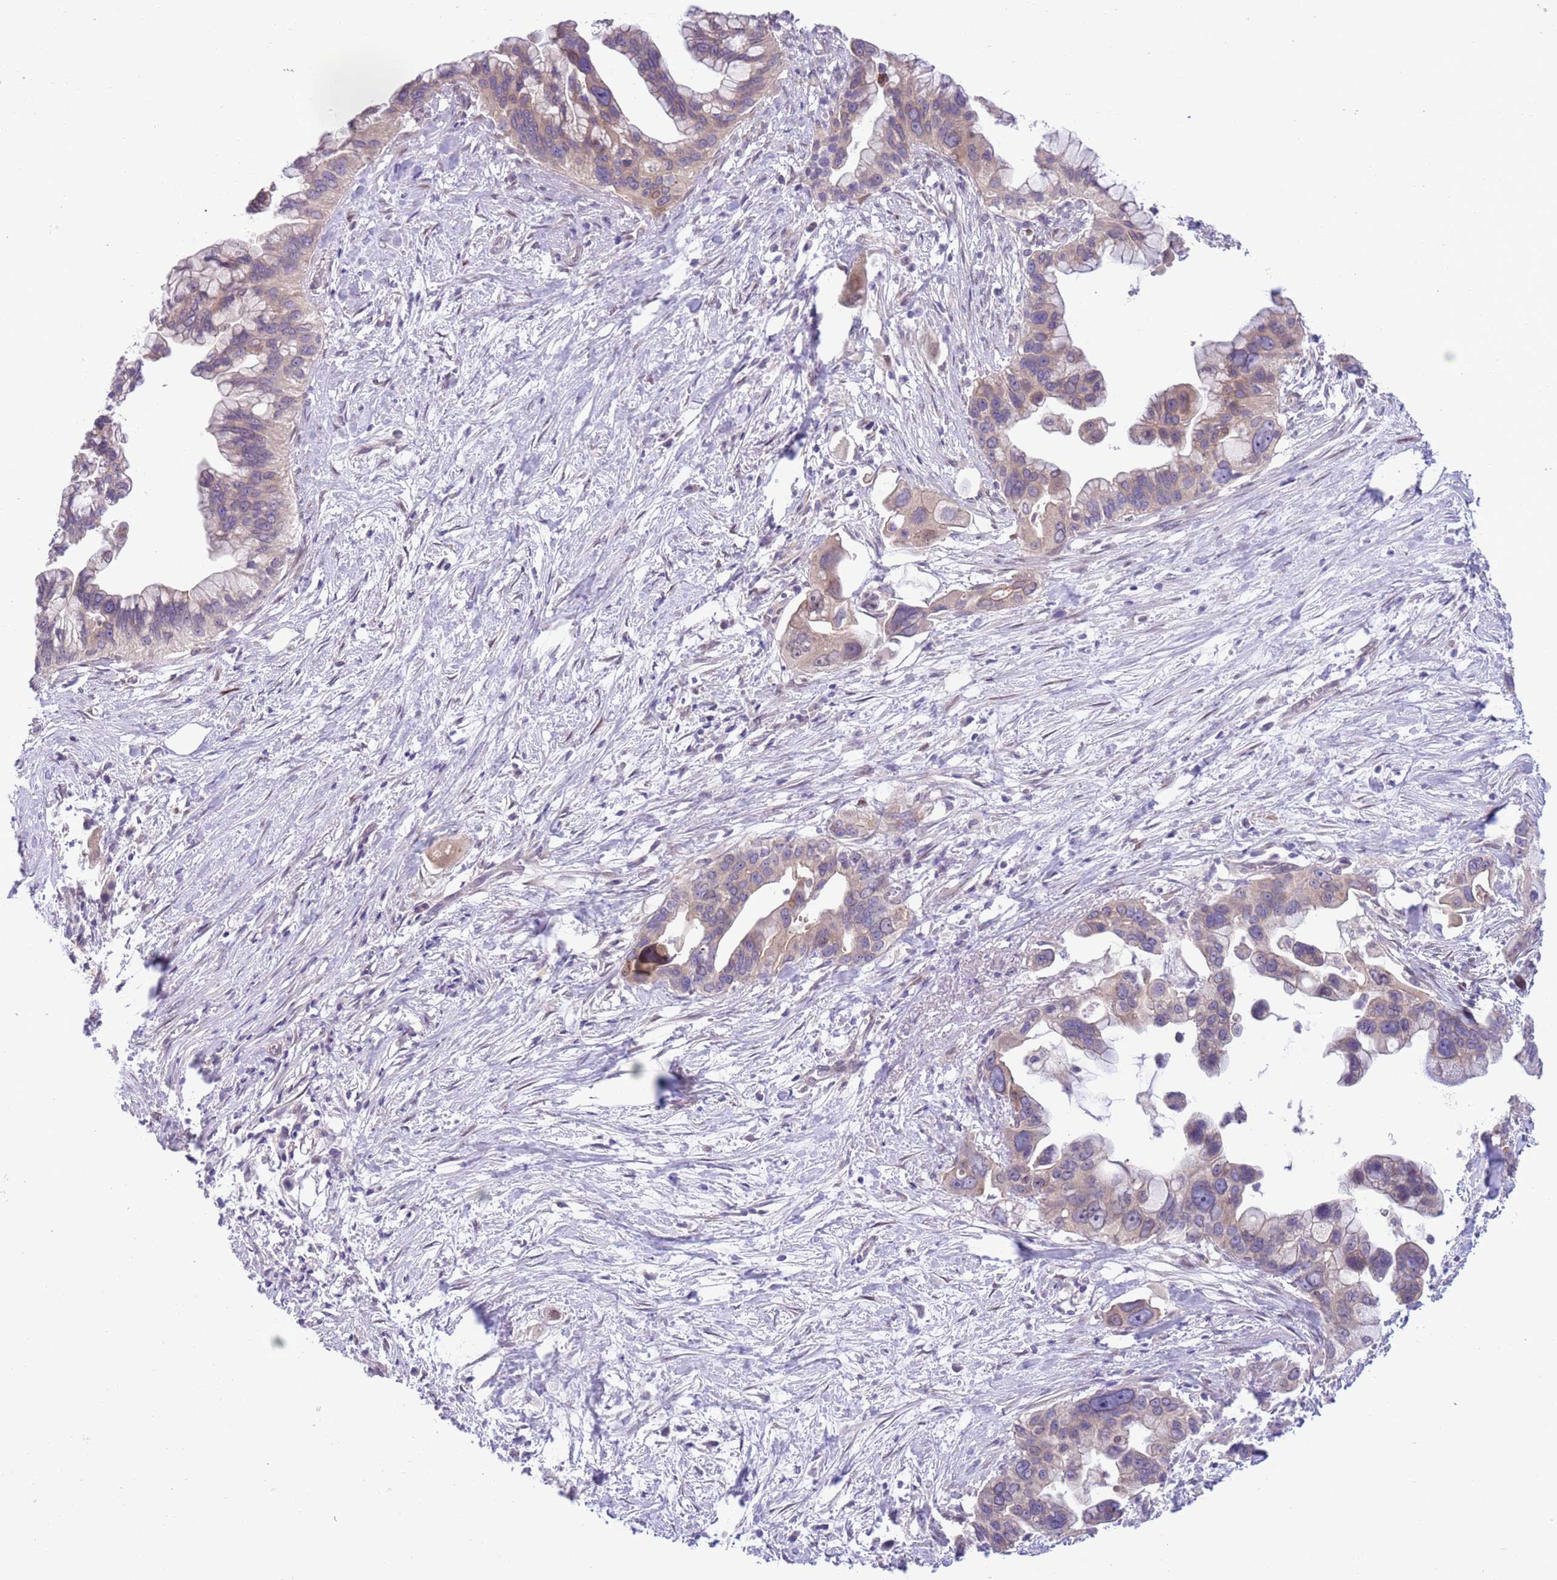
{"staining": {"intensity": "weak", "quantity": "25%-75%", "location": "cytoplasmic/membranous"}, "tissue": "pancreatic cancer", "cell_type": "Tumor cells", "image_type": "cancer", "snomed": [{"axis": "morphology", "description": "Adenocarcinoma, NOS"}, {"axis": "topography", "description": "Pancreas"}], "caption": "About 25%-75% of tumor cells in pancreatic cancer (adenocarcinoma) show weak cytoplasmic/membranous protein staining as visualized by brown immunohistochemical staining.", "gene": "CCND2", "patient": {"sex": "female", "age": 83}}